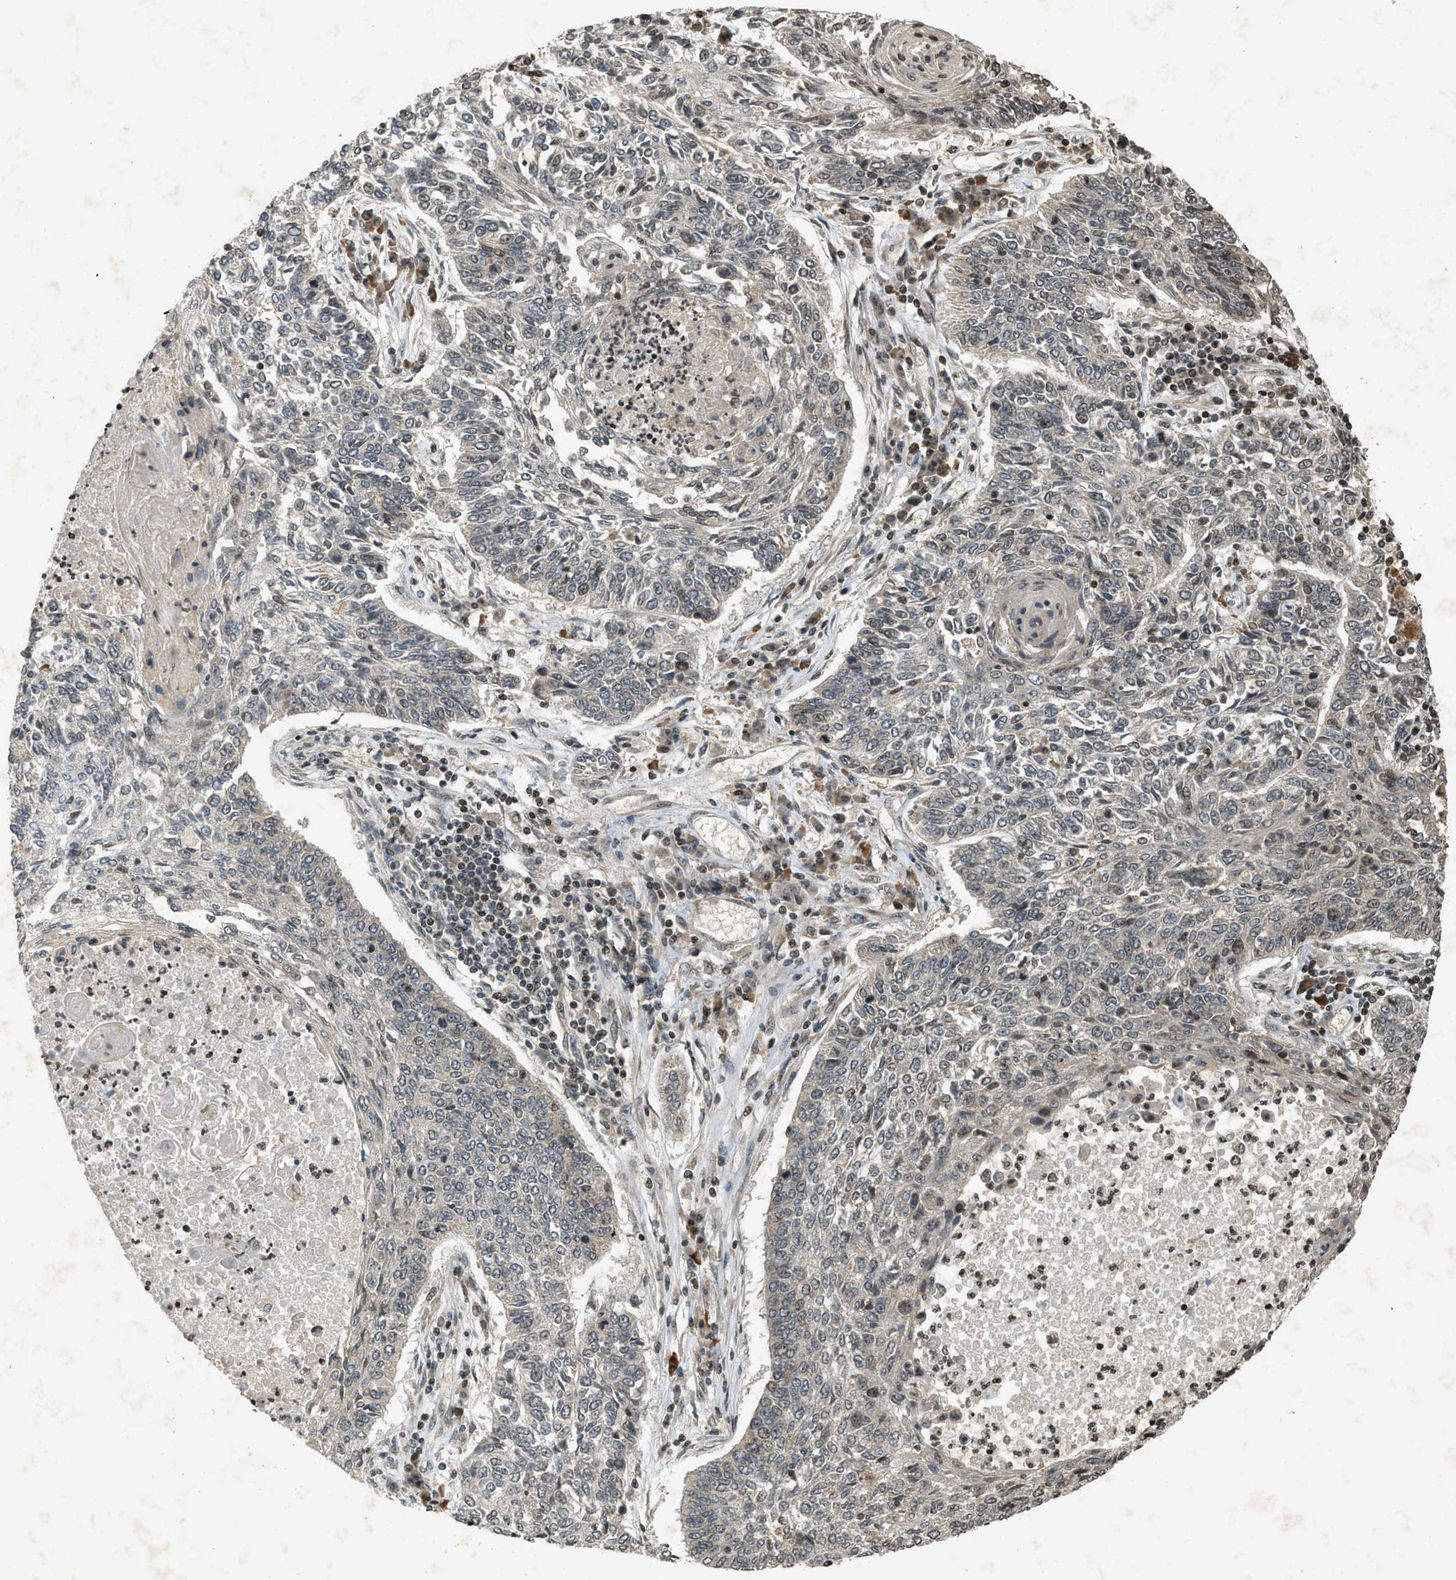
{"staining": {"intensity": "weak", "quantity": "<25%", "location": "cytoplasmic/membranous,nuclear"}, "tissue": "lung cancer", "cell_type": "Tumor cells", "image_type": "cancer", "snomed": [{"axis": "morphology", "description": "Normal tissue, NOS"}, {"axis": "morphology", "description": "Squamous cell carcinoma, NOS"}, {"axis": "topography", "description": "Cartilage tissue"}, {"axis": "topography", "description": "Bronchus"}, {"axis": "topography", "description": "Lung"}], "caption": "Tumor cells show no significant expression in squamous cell carcinoma (lung). (Immunohistochemistry (ihc), brightfield microscopy, high magnification).", "gene": "SIAH1", "patient": {"sex": "female", "age": 49}}